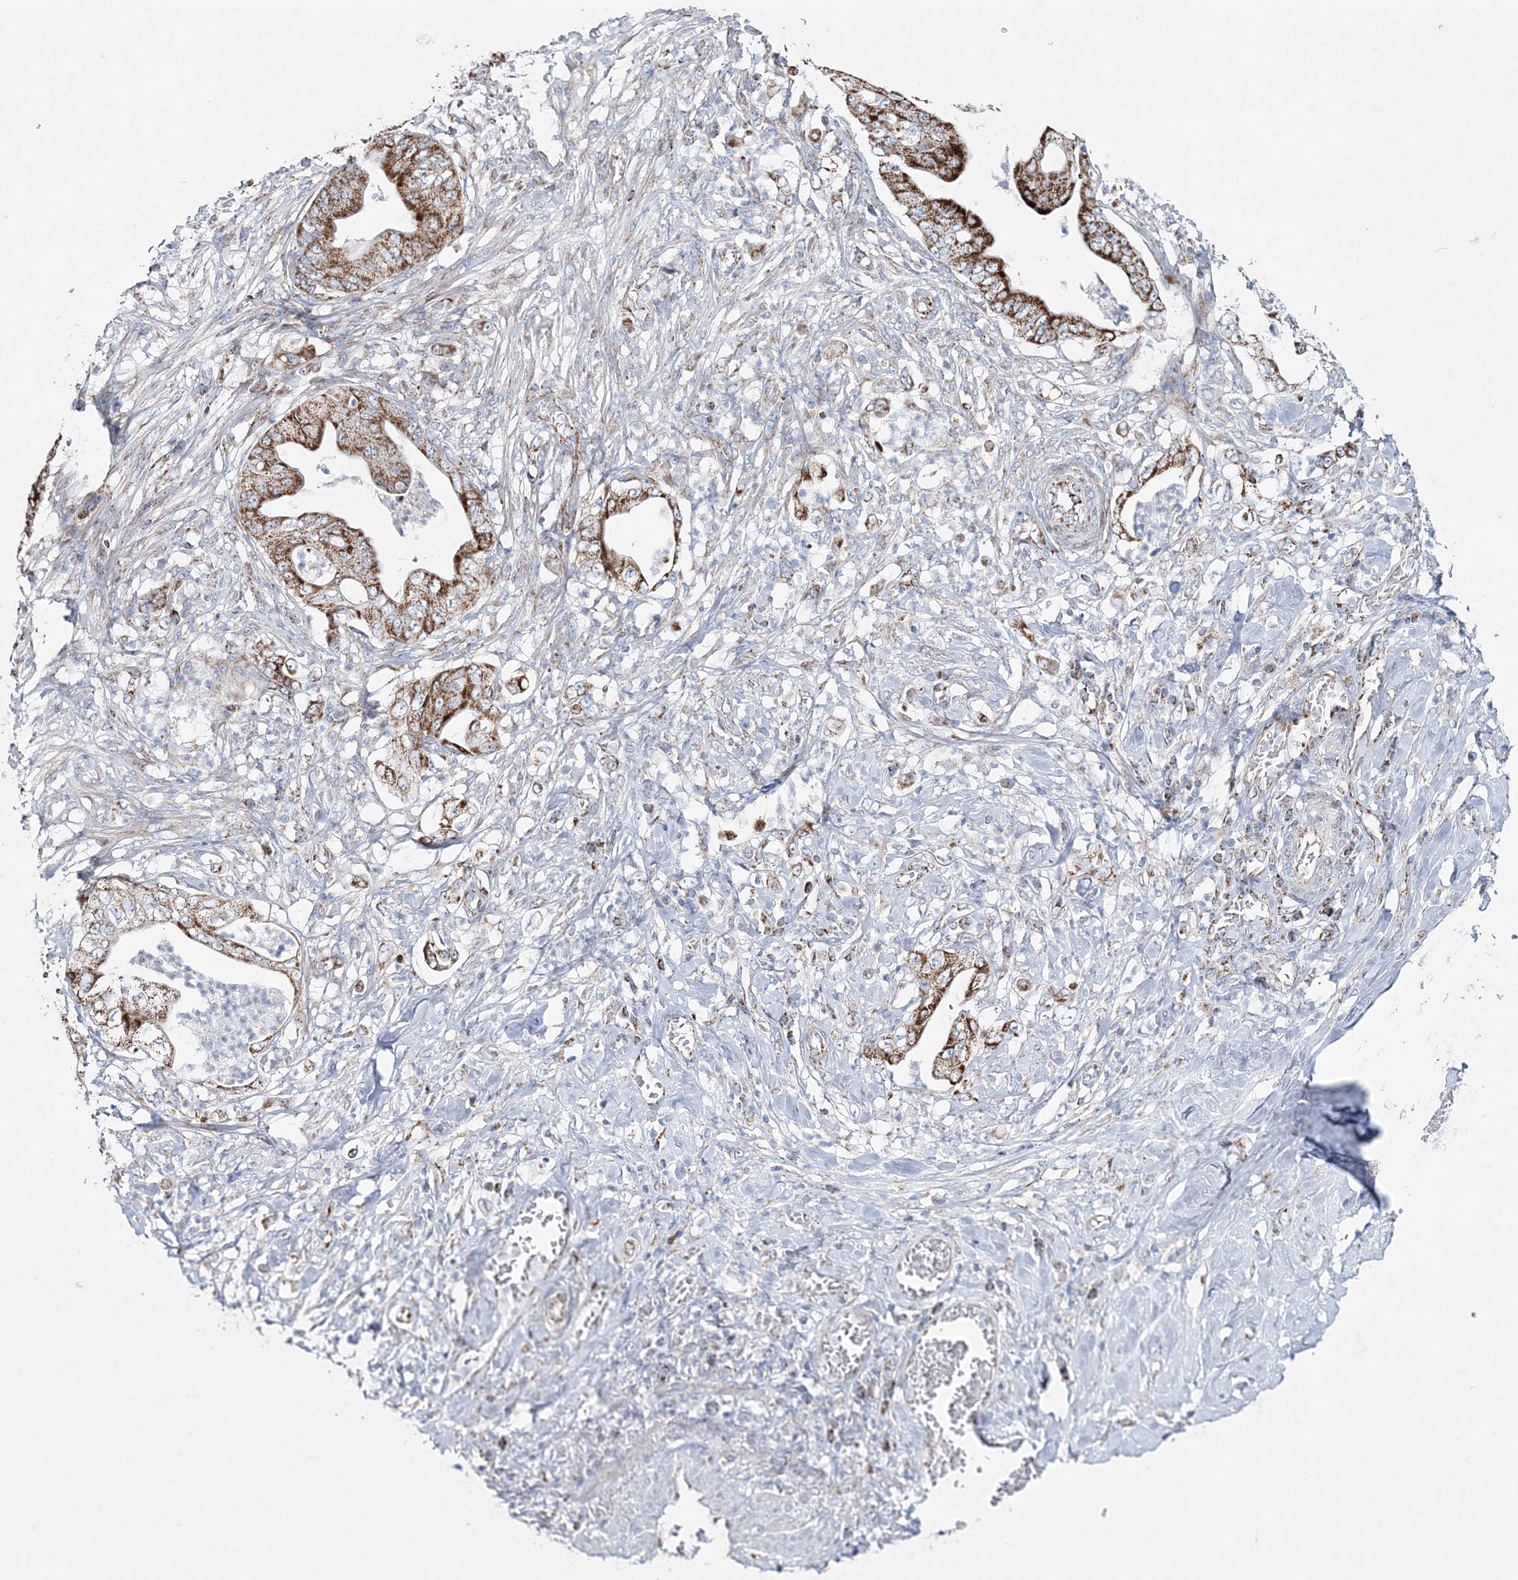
{"staining": {"intensity": "strong", "quantity": ">75%", "location": "cytoplasmic/membranous"}, "tissue": "stomach cancer", "cell_type": "Tumor cells", "image_type": "cancer", "snomed": [{"axis": "morphology", "description": "Adenocarcinoma, NOS"}, {"axis": "topography", "description": "Stomach"}], "caption": "Tumor cells display high levels of strong cytoplasmic/membranous positivity in approximately >75% of cells in adenocarcinoma (stomach). (Stains: DAB (3,3'-diaminobenzidine) in brown, nuclei in blue, Microscopy: brightfield microscopy at high magnification).", "gene": "HIBCH", "patient": {"sex": "female", "age": 73}}